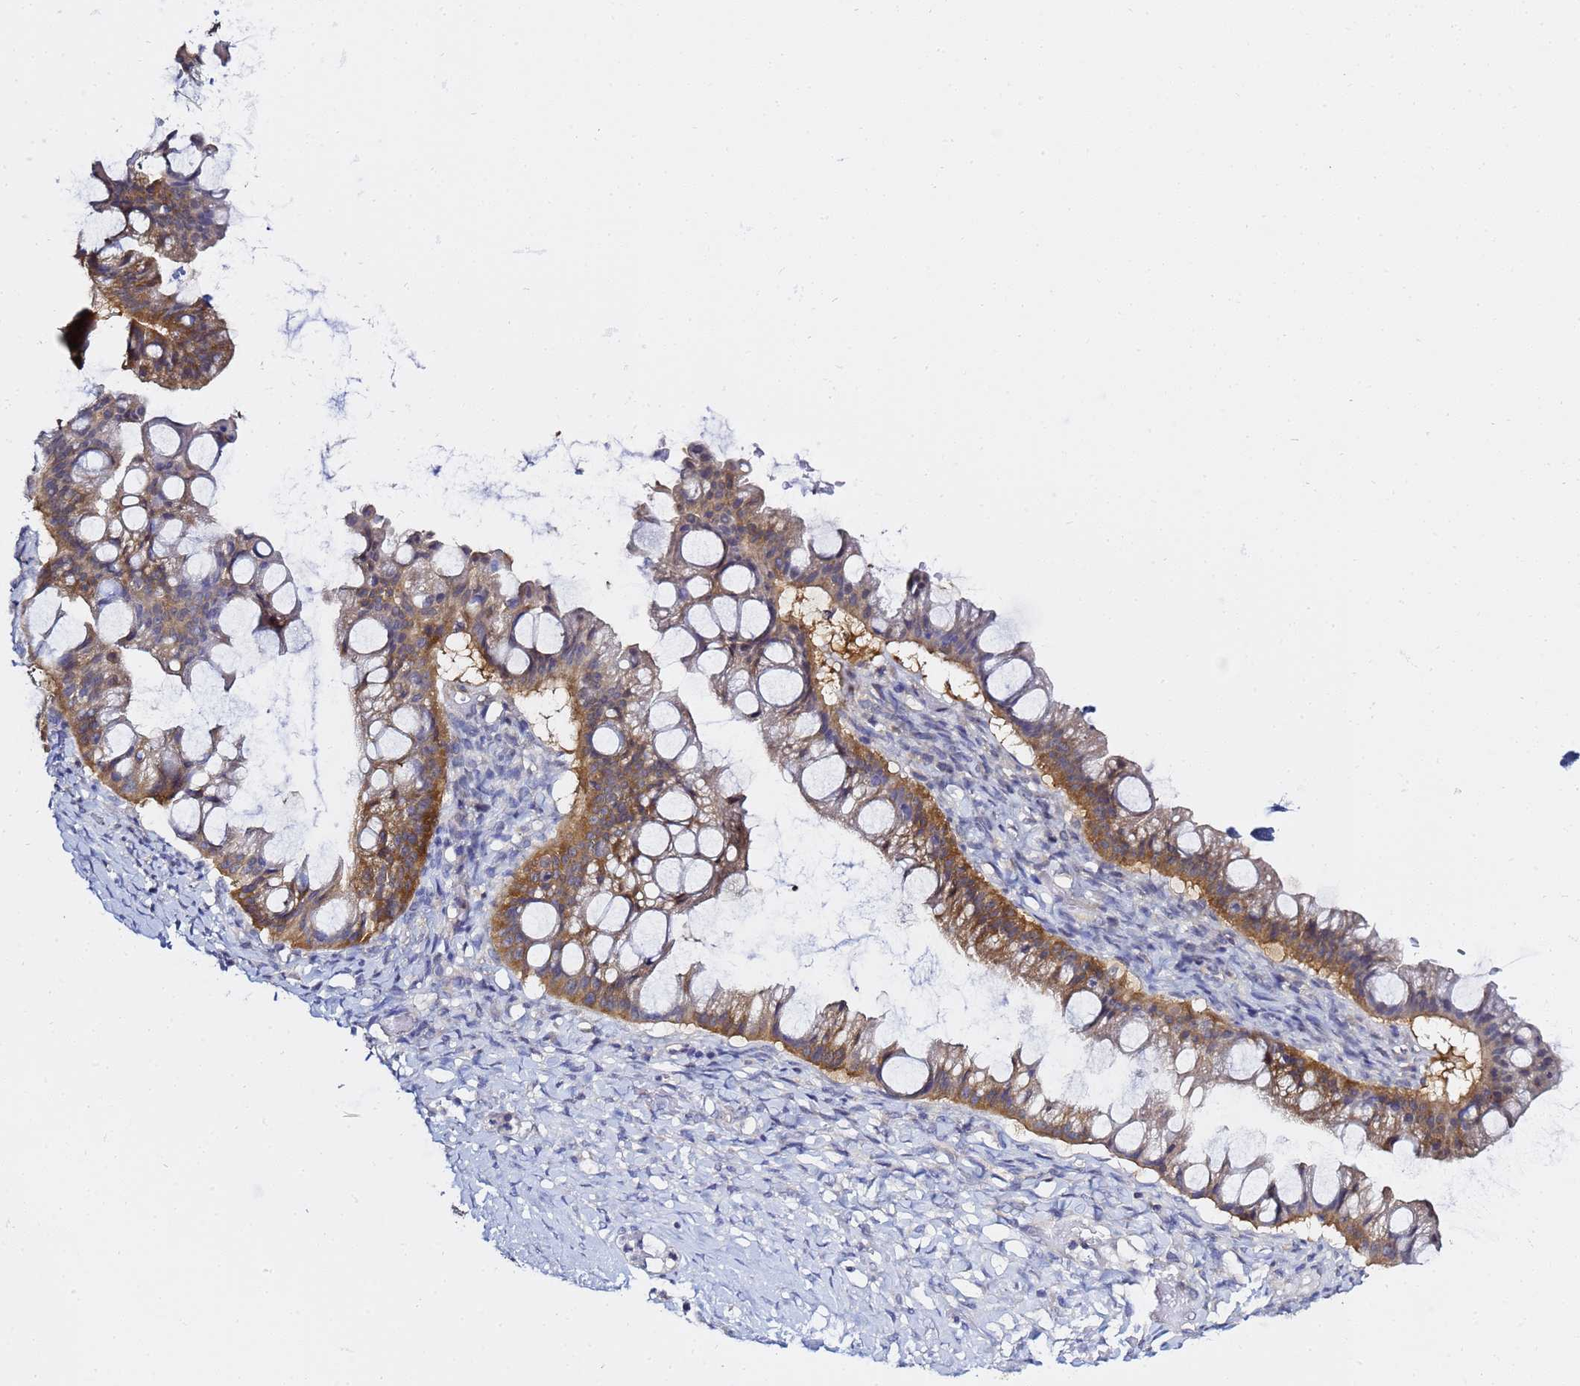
{"staining": {"intensity": "moderate", "quantity": ">75%", "location": "cytoplasmic/membranous"}, "tissue": "ovarian cancer", "cell_type": "Tumor cells", "image_type": "cancer", "snomed": [{"axis": "morphology", "description": "Cystadenocarcinoma, mucinous, NOS"}, {"axis": "topography", "description": "Ovary"}], "caption": "Human ovarian mucinous cystadenocarcinoma stained with a brown dye exhibits moderate cytoplasmic/membranous positive positivity in approximately >75% of tumor cells.", "gene": "LENG1", "patient": {"sex": "female", "age": 73}}